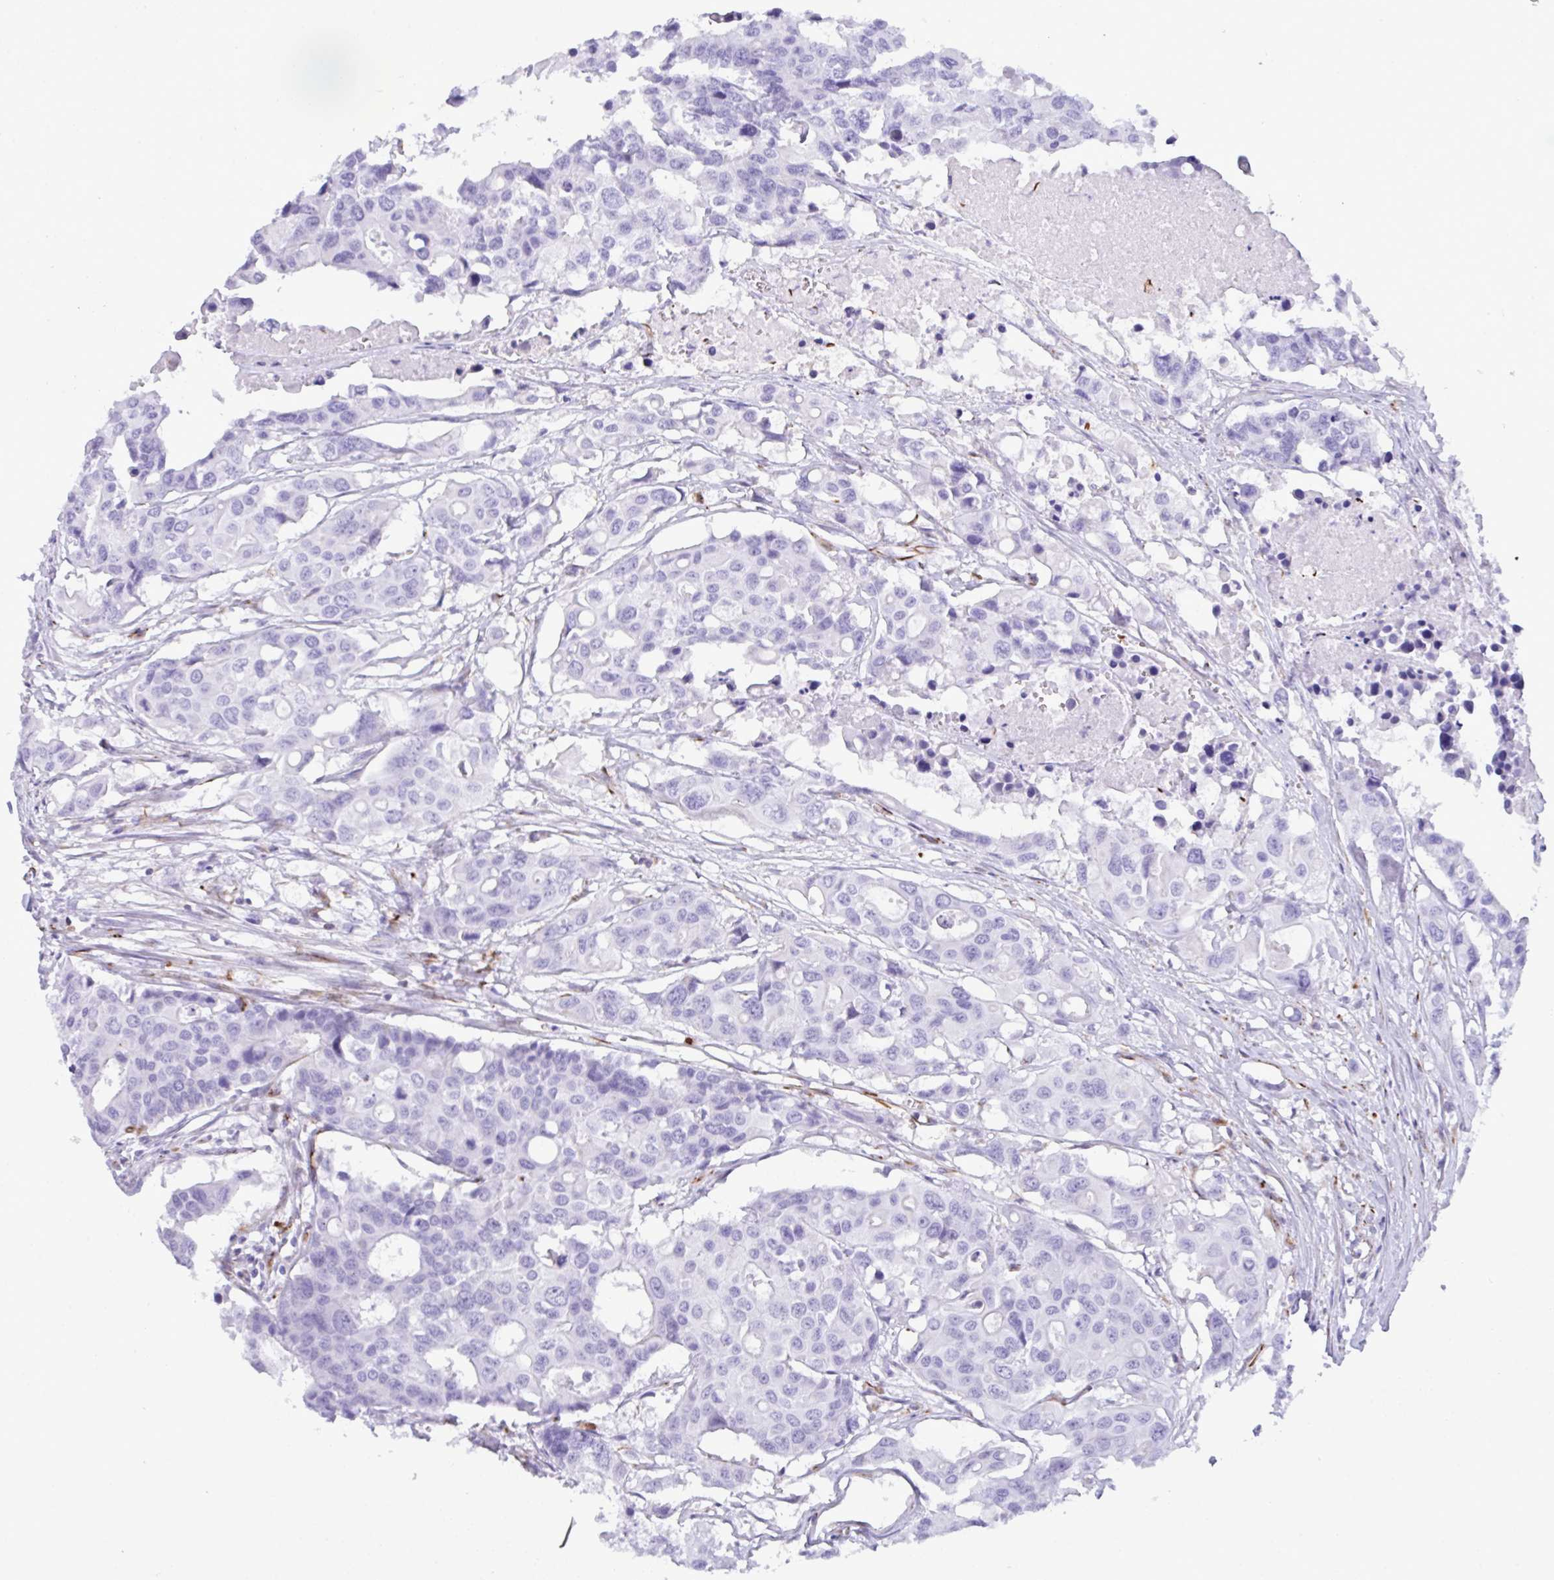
{"staining": {"intensity": "negative", "quantity": "none", "location": "none"}, "tissue": "colorectal cancer", "cell_type": "Tumor cells", "image_type": "cancer", "snomed": [{"axis": "morphology", "description": "Adenocarcinoma, NOS"}, {"axis": "topography", "description": "Colon"}], "caption": "High magnification brightfield microscopy of adenocarcinoma (colorectal) stained with DAB (3,3'-diaminobenzidine) (brown) and counterstained with hematoxylin (blue): tumor cells show no significant staining. (Immunohistochemistry (ihc), brightfield microscopy, high magnification).", "gene": "SMAD5", "patient": {"sex": "male", "age": 77}}